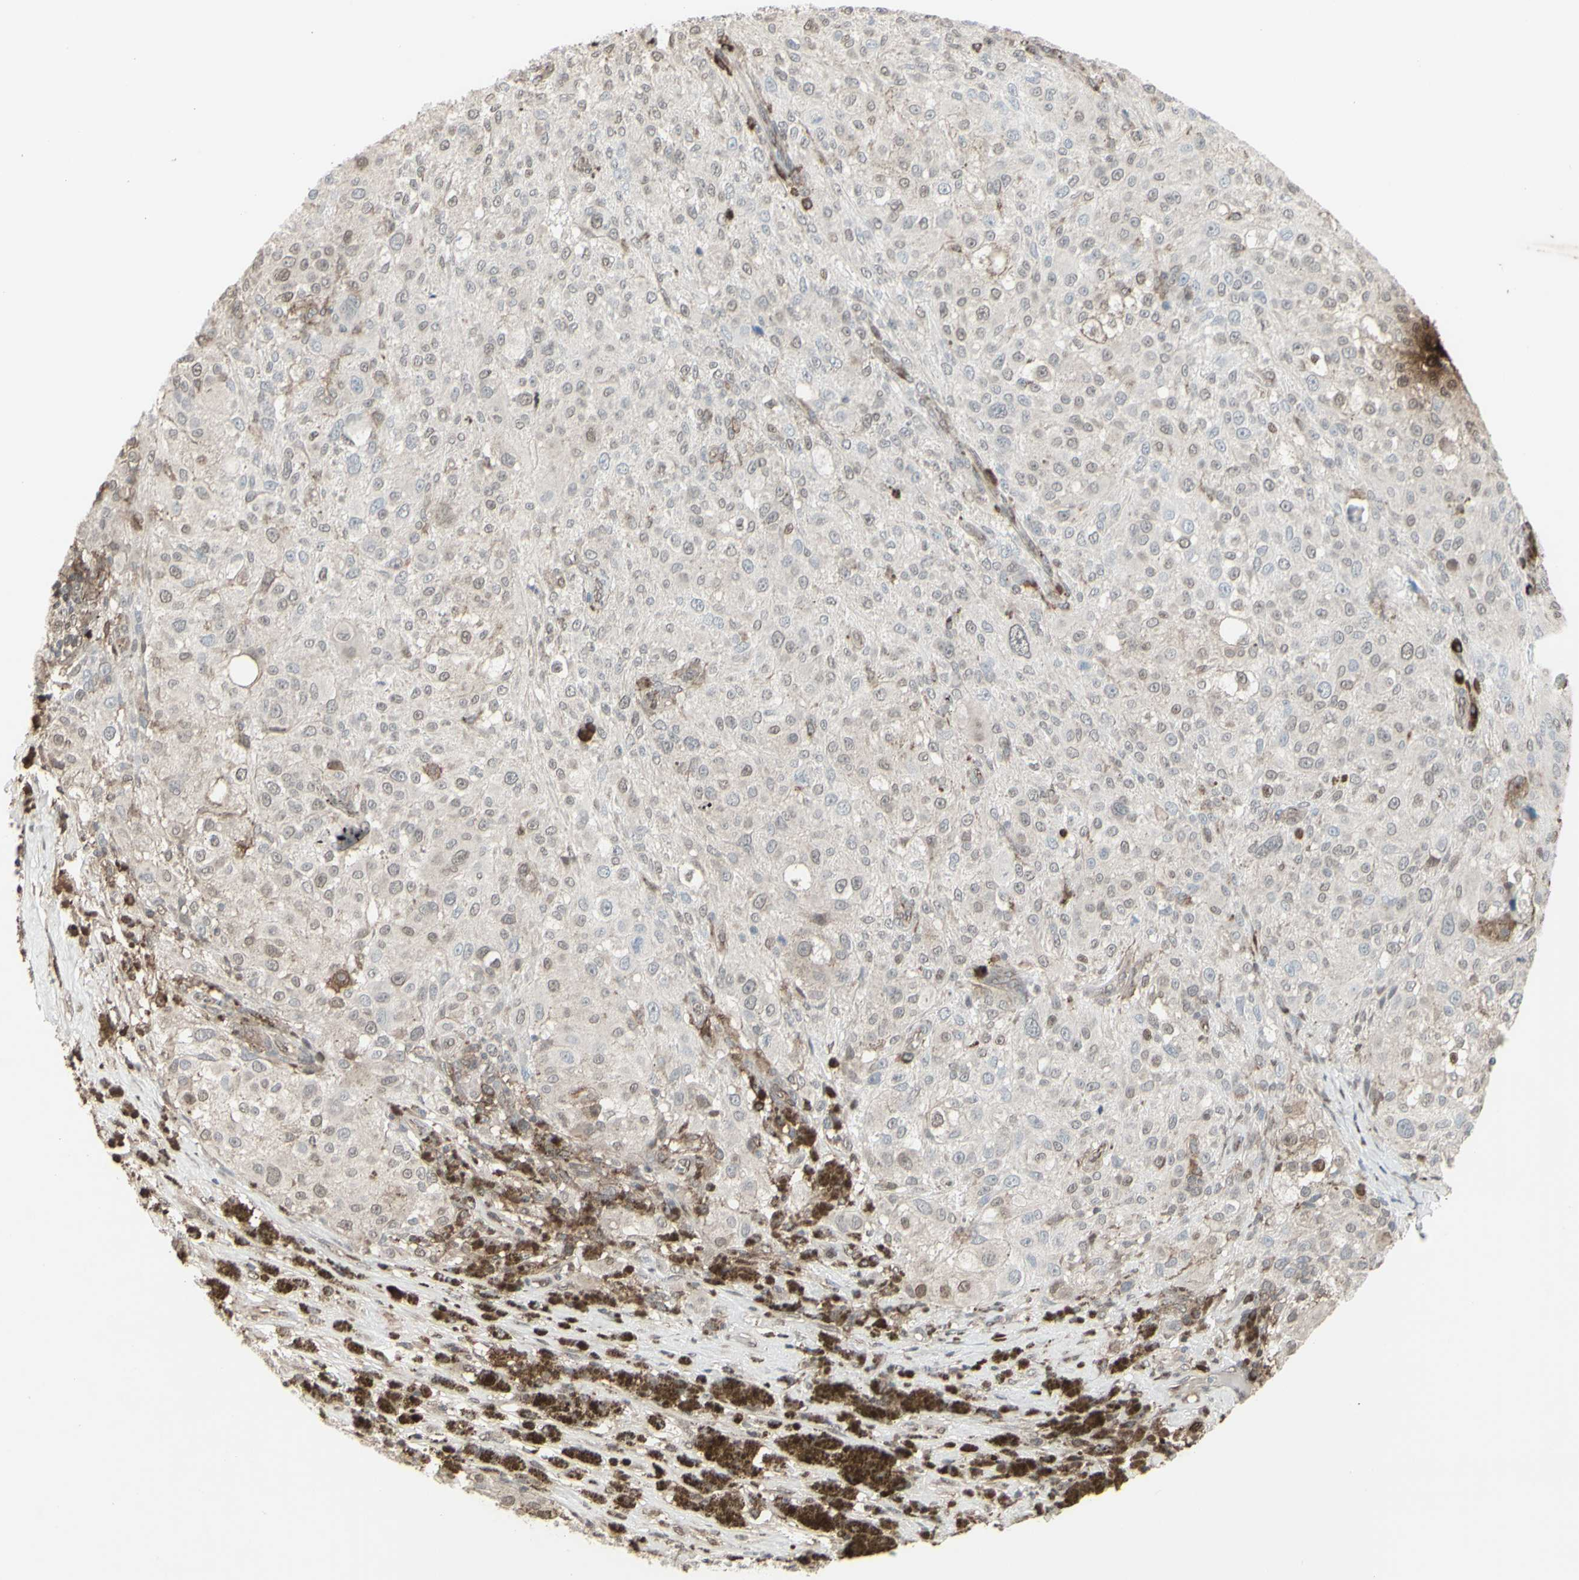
{"staining": {"intensity": "weak", "quantity": "<25%", "location": "nuclear"}, "tissue": "melanoma", "cell_type": "Tumor cells", "image_type": "cancer", "snomed": [{"axis": "morphology", "description": "Necrosis, NOS"}, {"axis": "morphology", "description": "Malignant melanoma, NOS"}, {"axis": "topography", "description": "Skin"}], "caption": "A micrograph of human malignant melanoma is negative for staining in tumor cells. (DAB immunohistochemistry (IHC) with hematoxylin counter stain).", "gene": "CD33", "patient": {"sex": "female", "age": 87}}